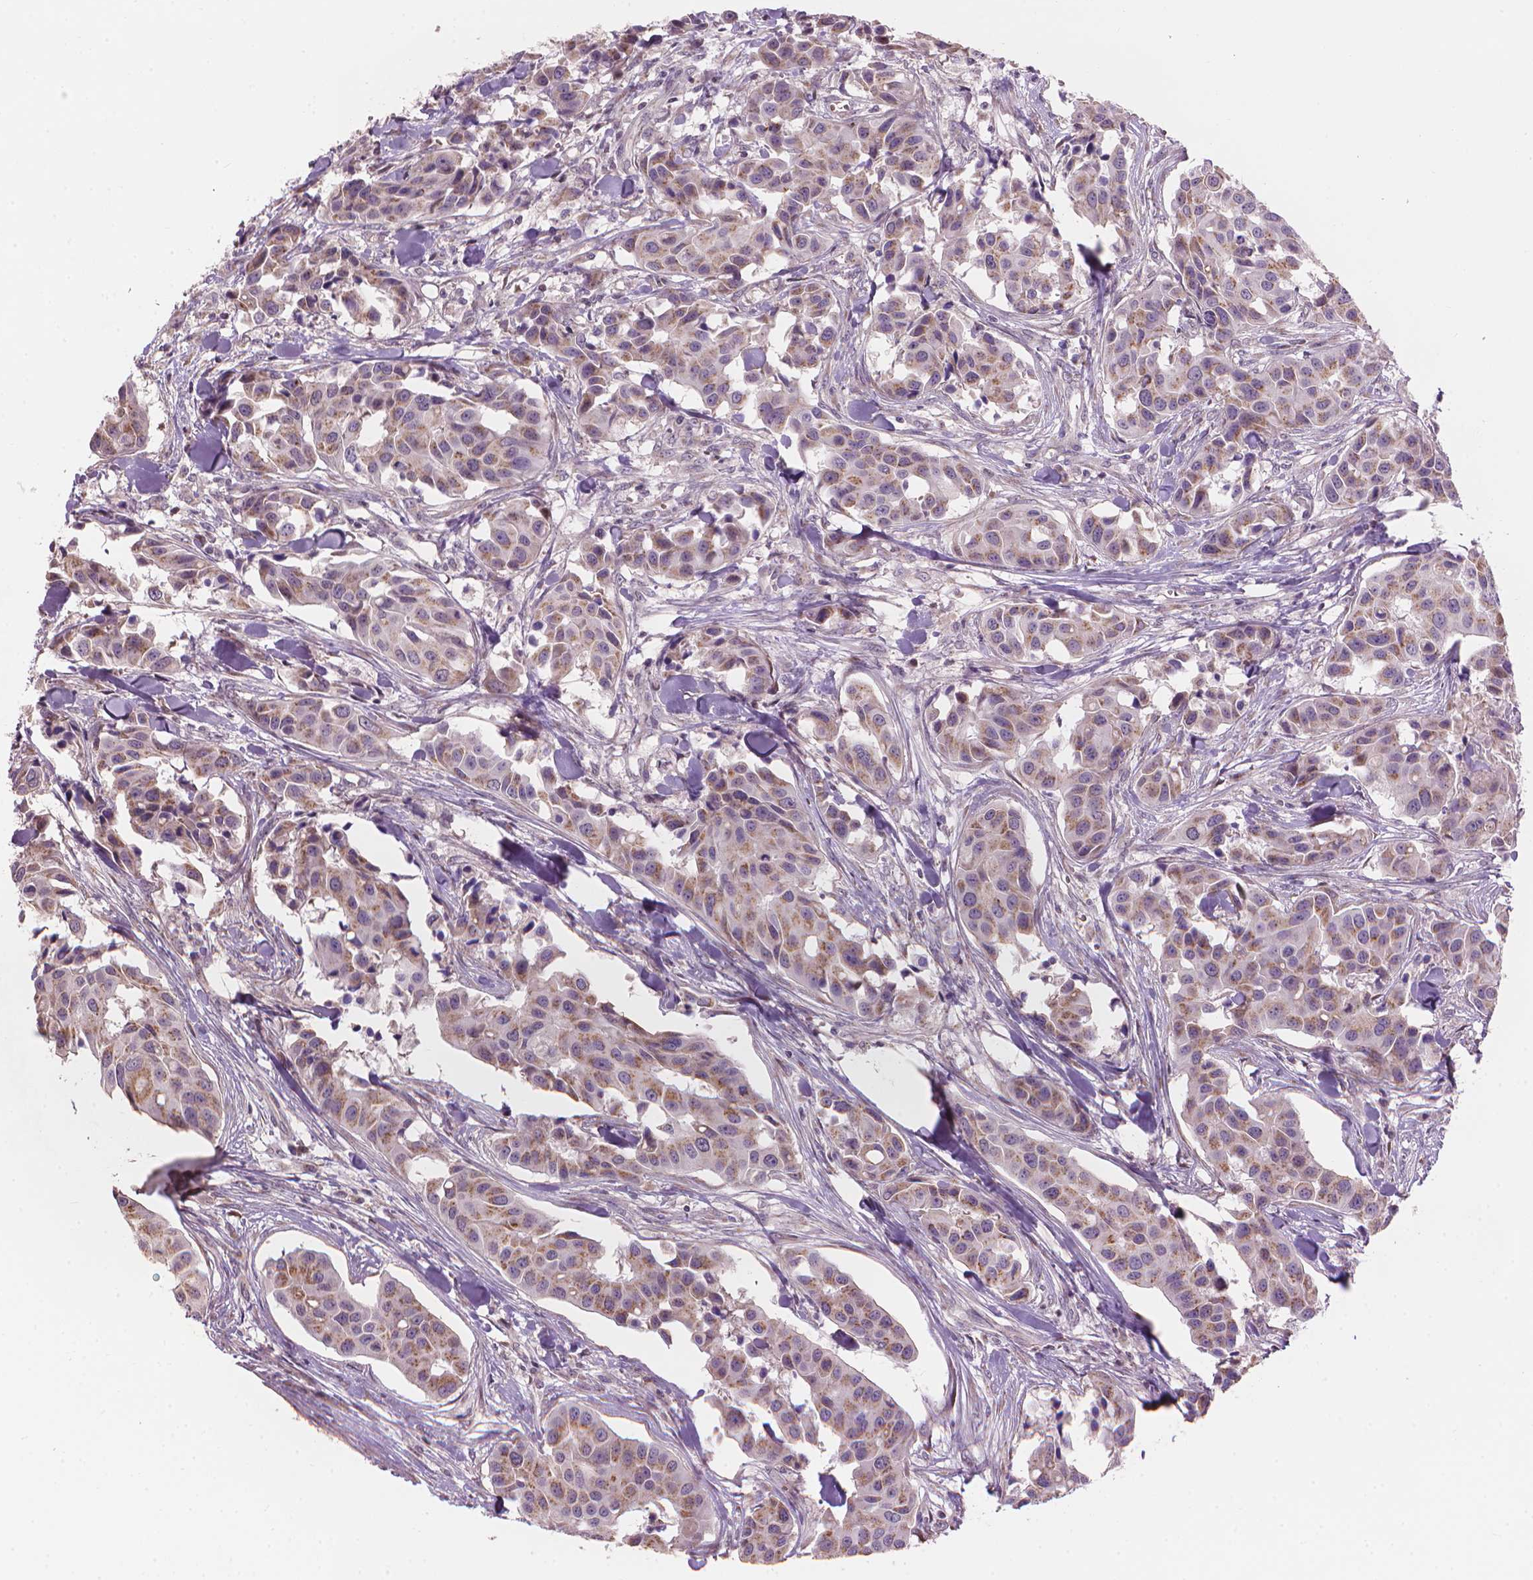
{"staining": {"intensity": "weak", "quantity": "25%-75%", "location": "cytoplasmic/membranous"}, "tissue": "head and neck cancer", "cell_type": "Tumor cells", "image_type": "cancer", "snomed": [{"axis": "morphology", "description": "Adenocarcinoma, NOS"}, {"axis": "topography", "description": "Head-Neck"}], "caption": "Head and neck adenocarcinoma stained with DAB immunohistochemistry demonstrates low levels of weak cytoplasmic/membranous positivity in about 25%-75% of tumor cells.", "gene": "IFFO1", "patient": {"sex": "male", "age": 76}}